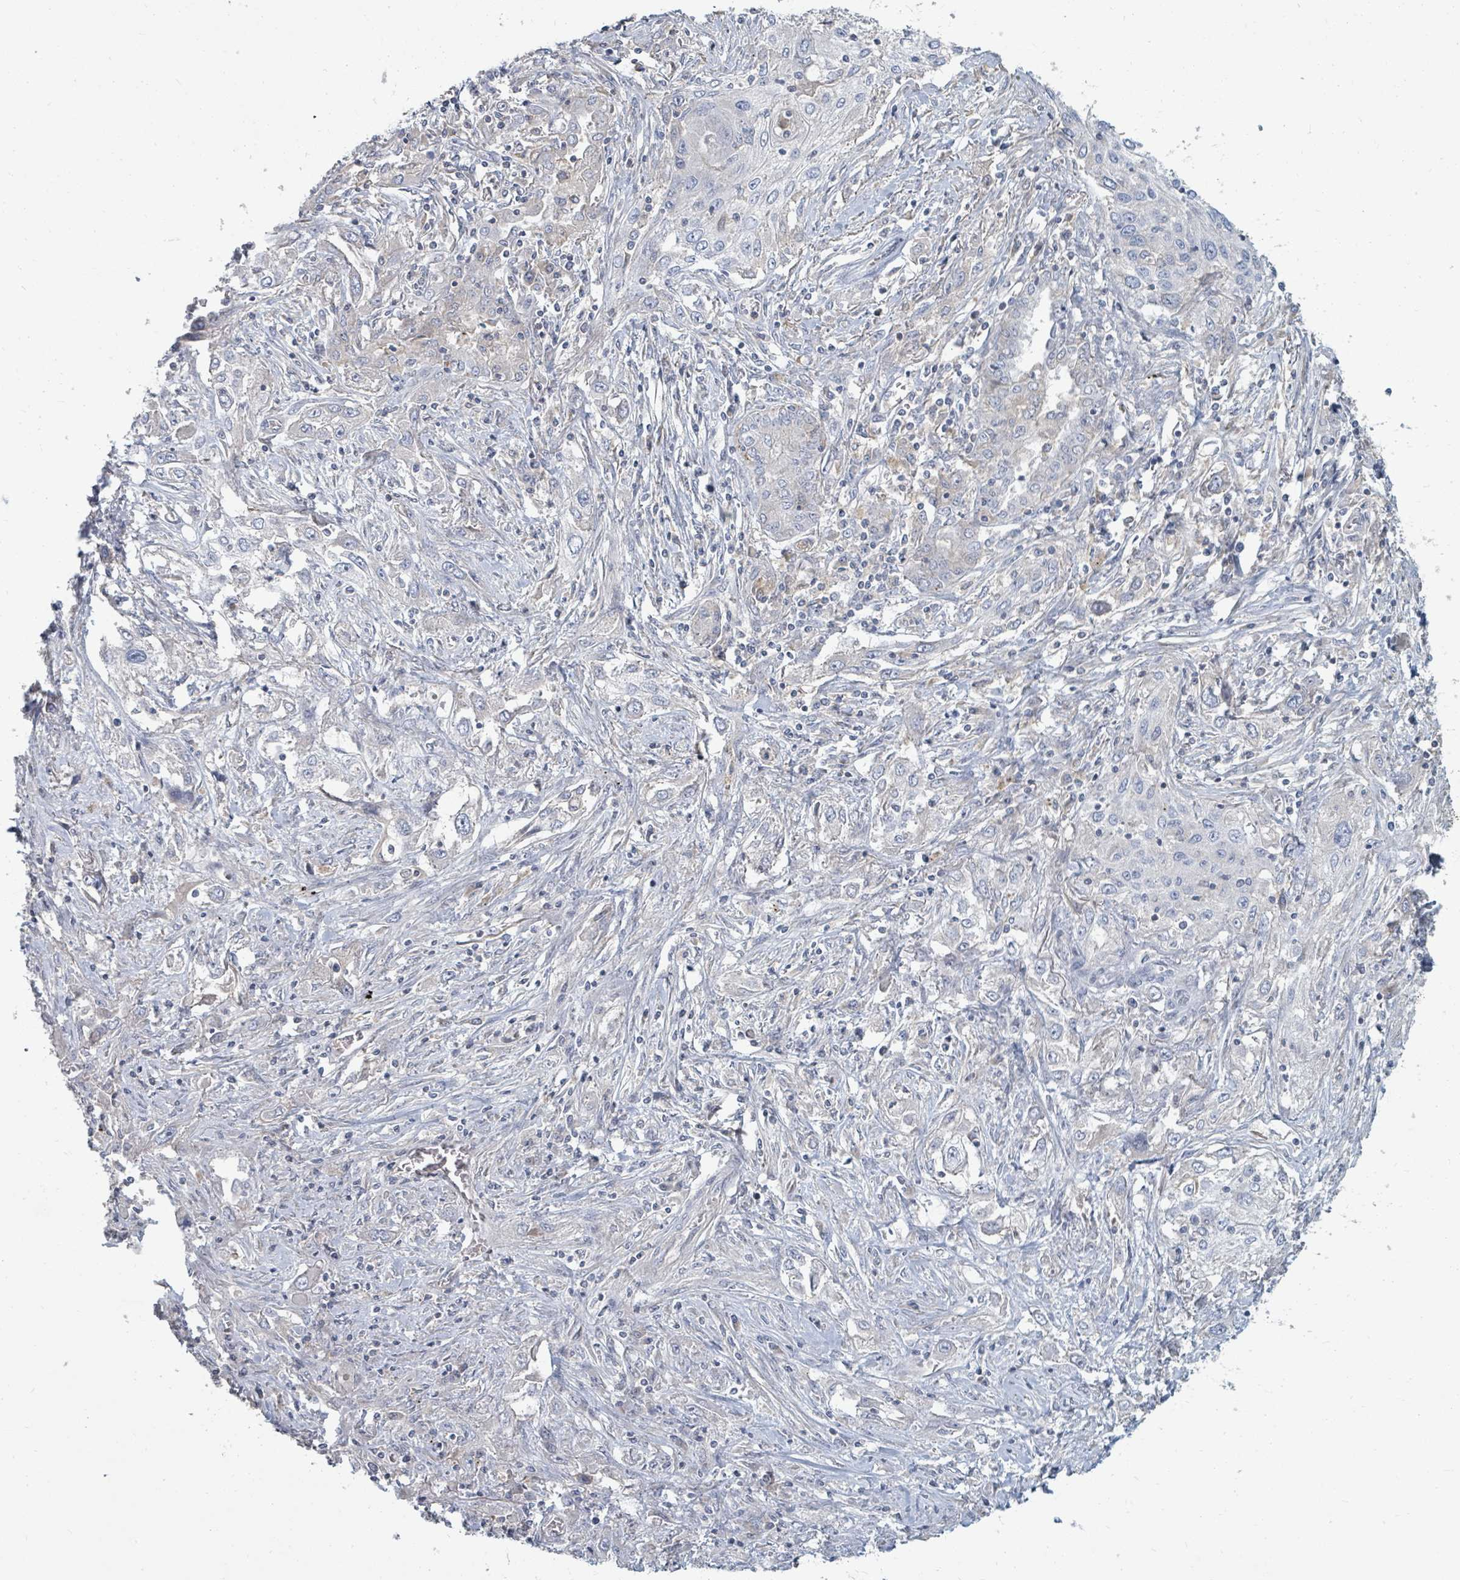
{"staining": {"intensity": "negative", "quantity": "none", "location": "none"}, "tissue": "lung cancer", "cell_type": "Tumor cells", "image_type": "cancer", "snomed": [{"axis": "morphology", "description": "Squamous cell carcinoma, NOS"}, {"axis": "topography", "description": "Lung"}], "caption": "Immunohistochemical staining of lung squamous cell carcinoma reveals no significant expression in tumor cells.", "gene": "ARGFX", "patient": {"sex": "female", "age": 69}}